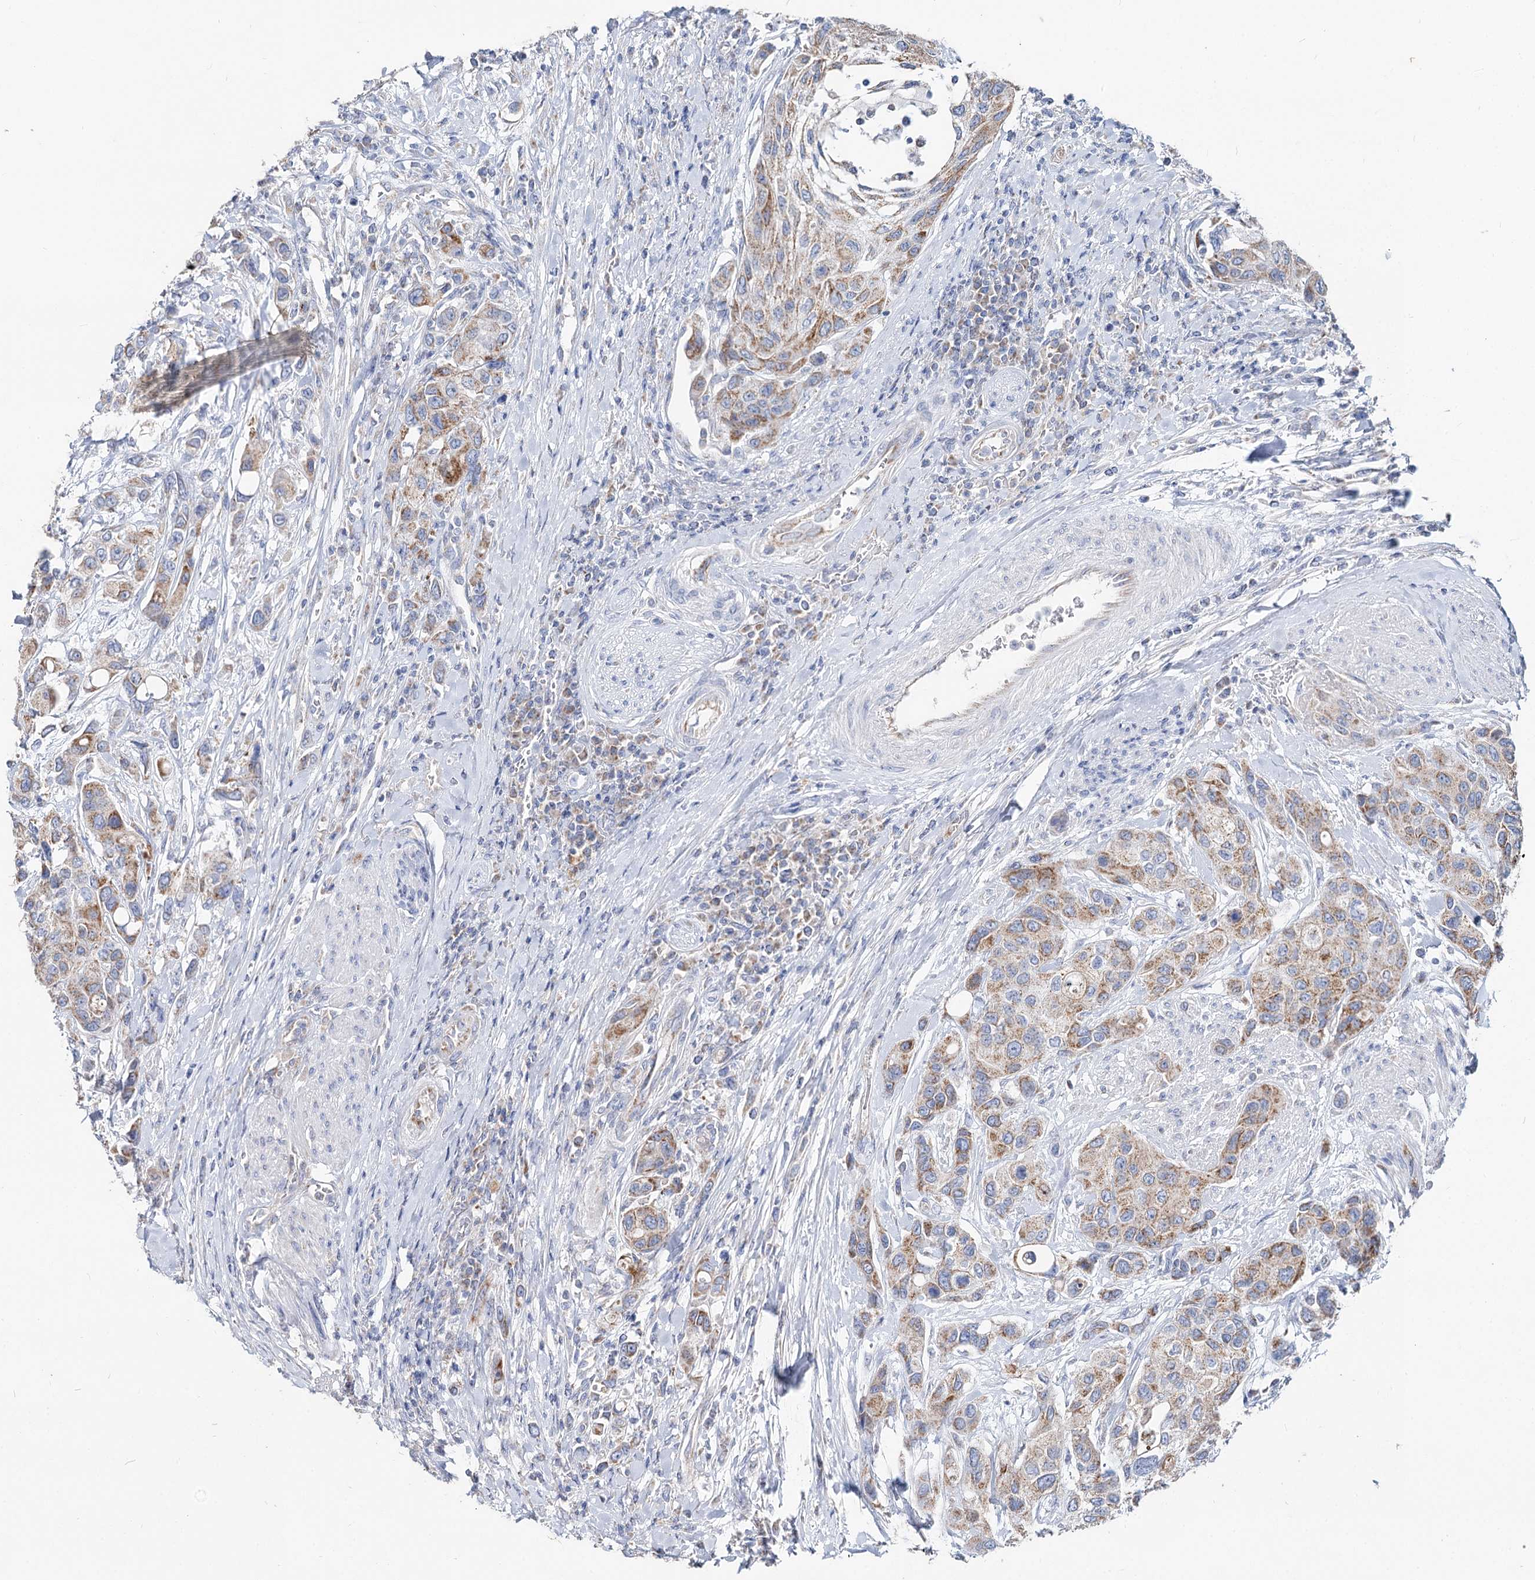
{"staining": {"intensity": "strong", "quantity": "25%-75%", "location": "cytoplasmic/membranous"}, "tissue": "urothelial cancer", "cell_type": "Tumor cells", "image_type": "cancer", "snomed": [{"axis": "morphology", "description": "Normal tissue, NOS"}, {"axis": "morphology", "description": "Urothelial carcinoma, High grade"}, {"axis": "topography", "description": "Vascular tissue"}, {"axis": "topography", "description": "Urinary bladder"}], "caption": "IHC histopathology image of neoplastic tissue: human urothelial cancer stained using IHC displays high levels of strong protein expression localized specifically in the cytoplasmic/membranous of tumor cells, appearing as a cytoplasmic/membranous brown color.", "gene": "MCCC2", "patient": {"sex": "female", "age": 56}}